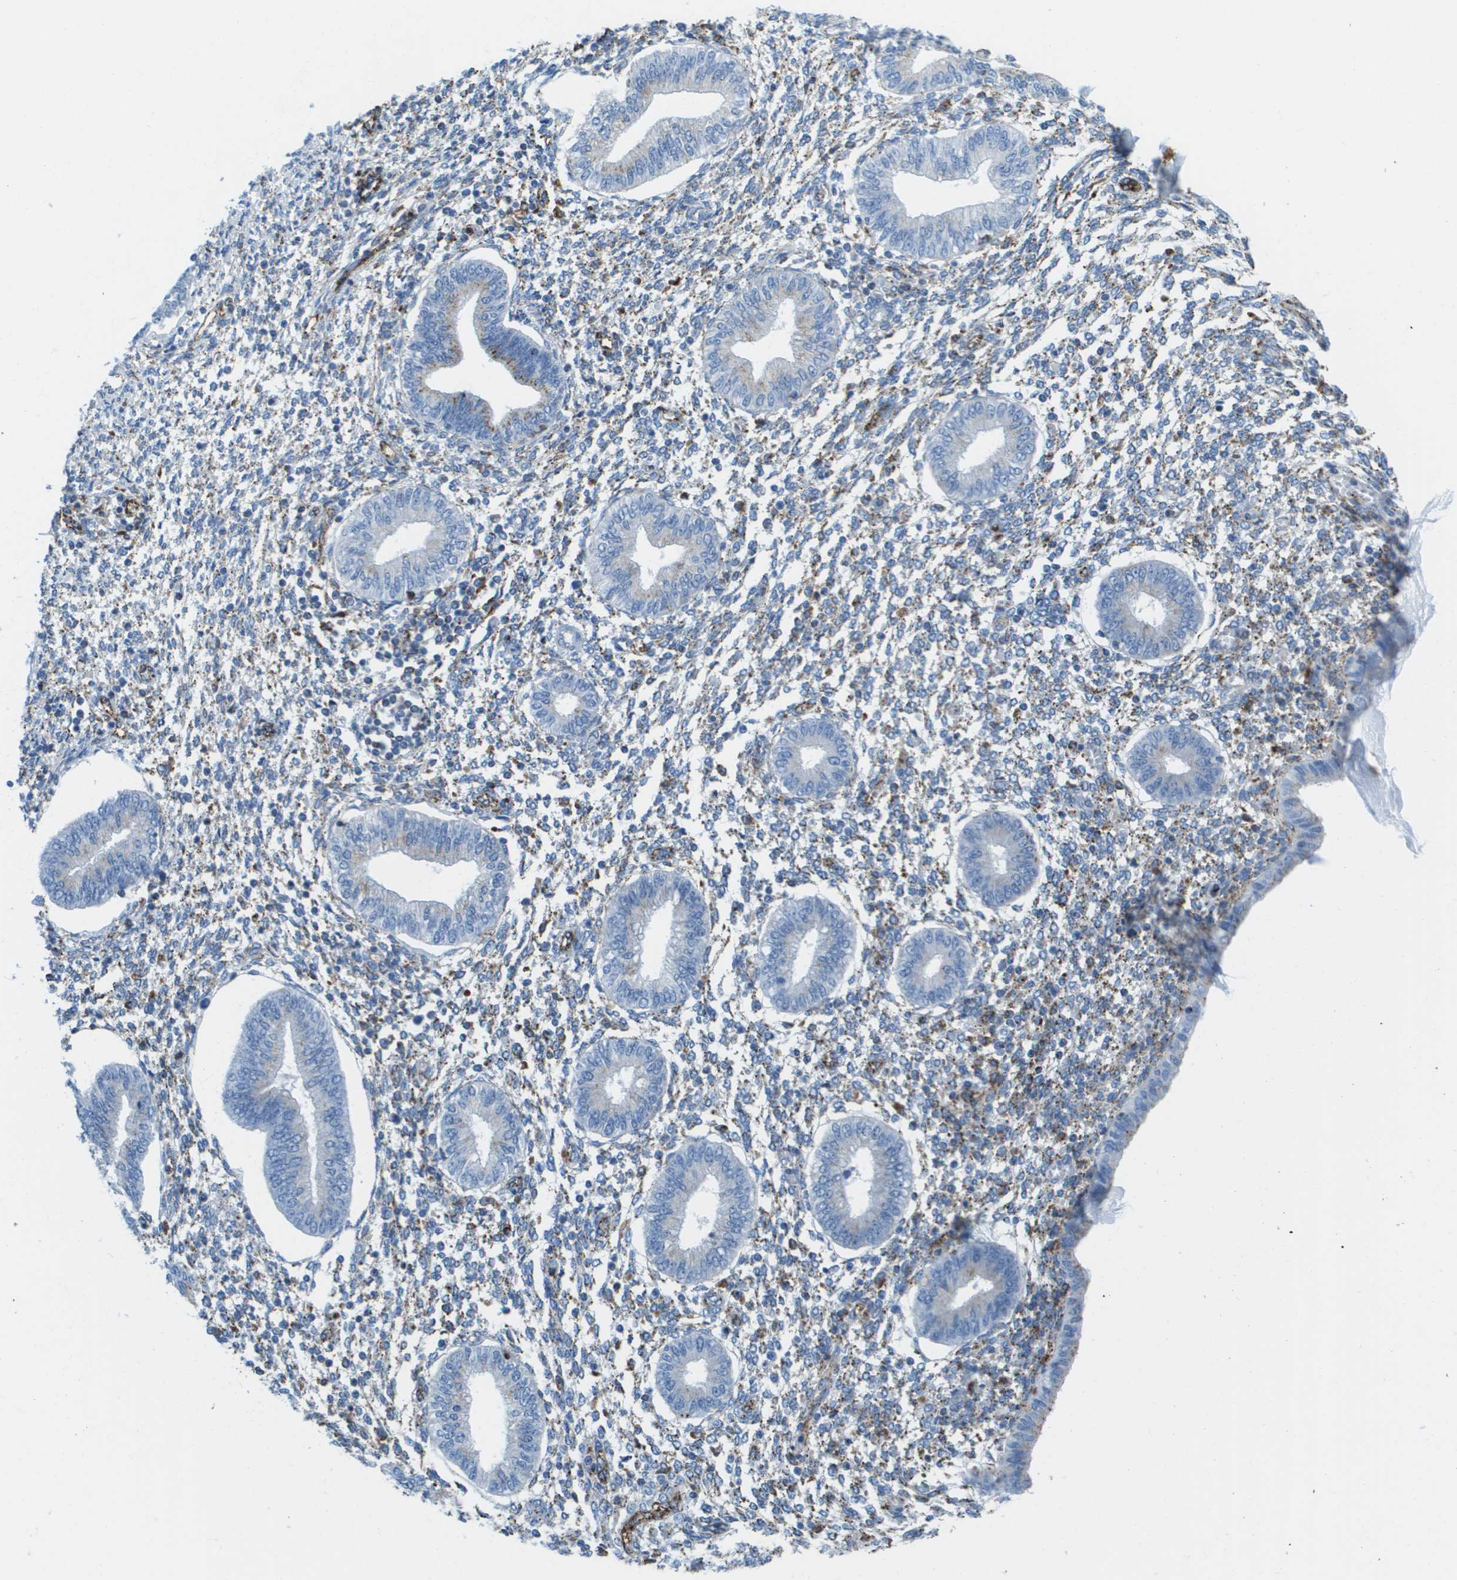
{"staining": {"intensity": "negative", "quantity": "none", "location": "none"}, "tissue": "endometrium", "cell_type": "Cells in endometrial stroma", "image_type": "normal", "snomed": [{"axis": "morphology", "description": "Normal tissue, NOS"}, {"axis": "topography", "description": "Endometrium"}], "caption": "Cells in endometrial stroma show no significant expression in benign endometrium. (DAB immunohistochemistry (IHC) with hematoxylin counter stain).", "gene": "PRCP", "patient": {"sex": "female", "age": 50}}